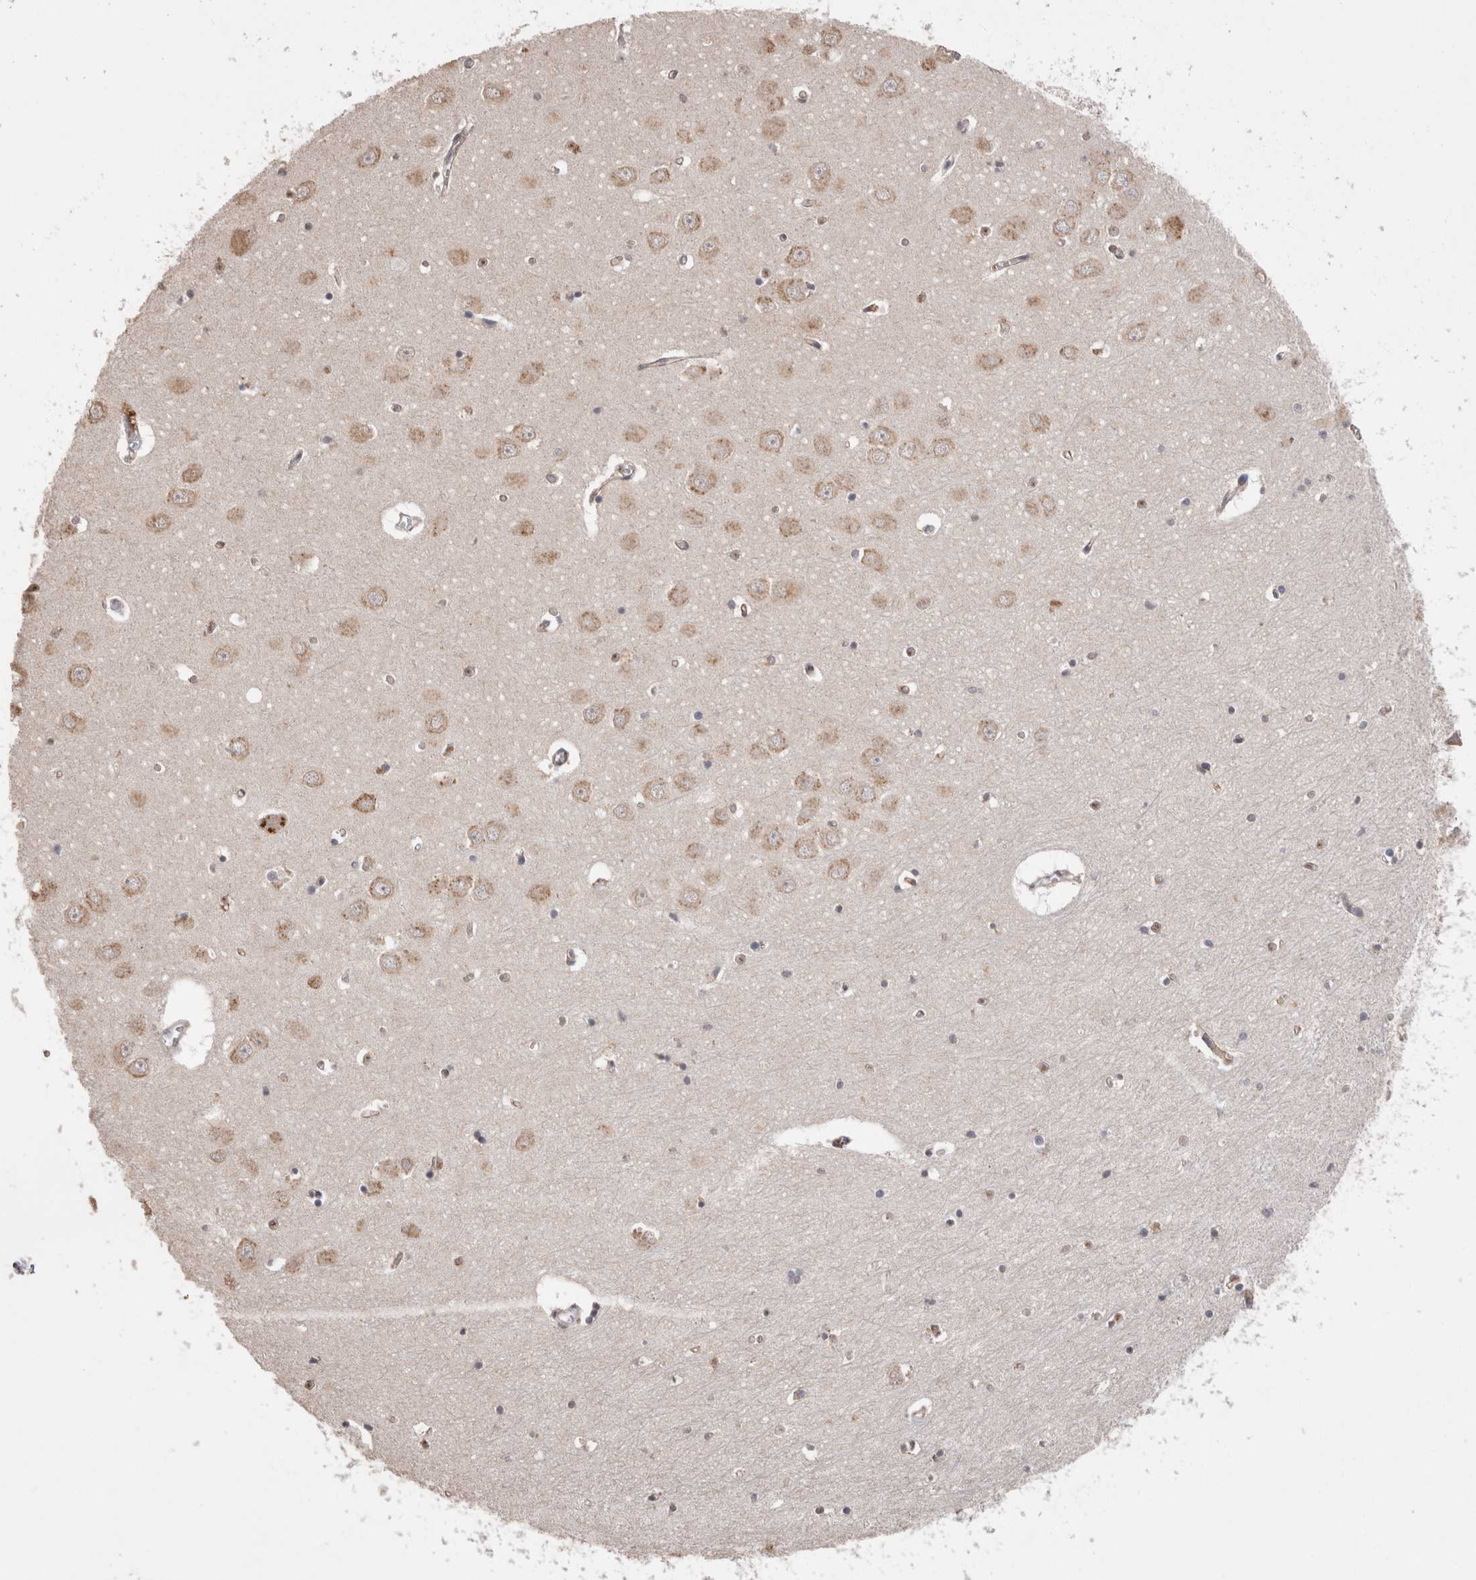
{"staining": {"intensity": "moderate", "quantity": "<25%", "location": "nuclear"}, "tissue": "hippocampus", "cell_type": "Glial cells", "image_type": "normal", "snomed": [{"axis": "morphology", "description": "Normal tissue, NOS"}, {"axis": "topography", "description": "Hippocampus"}], "caption": "Brown immunohistochemical staining in normal human hippocampus demonstrates moderate nuclear expression in about <25% of glial cells.", "gene": "CDH6", "patient": {"sex": "male", "age": 70}}